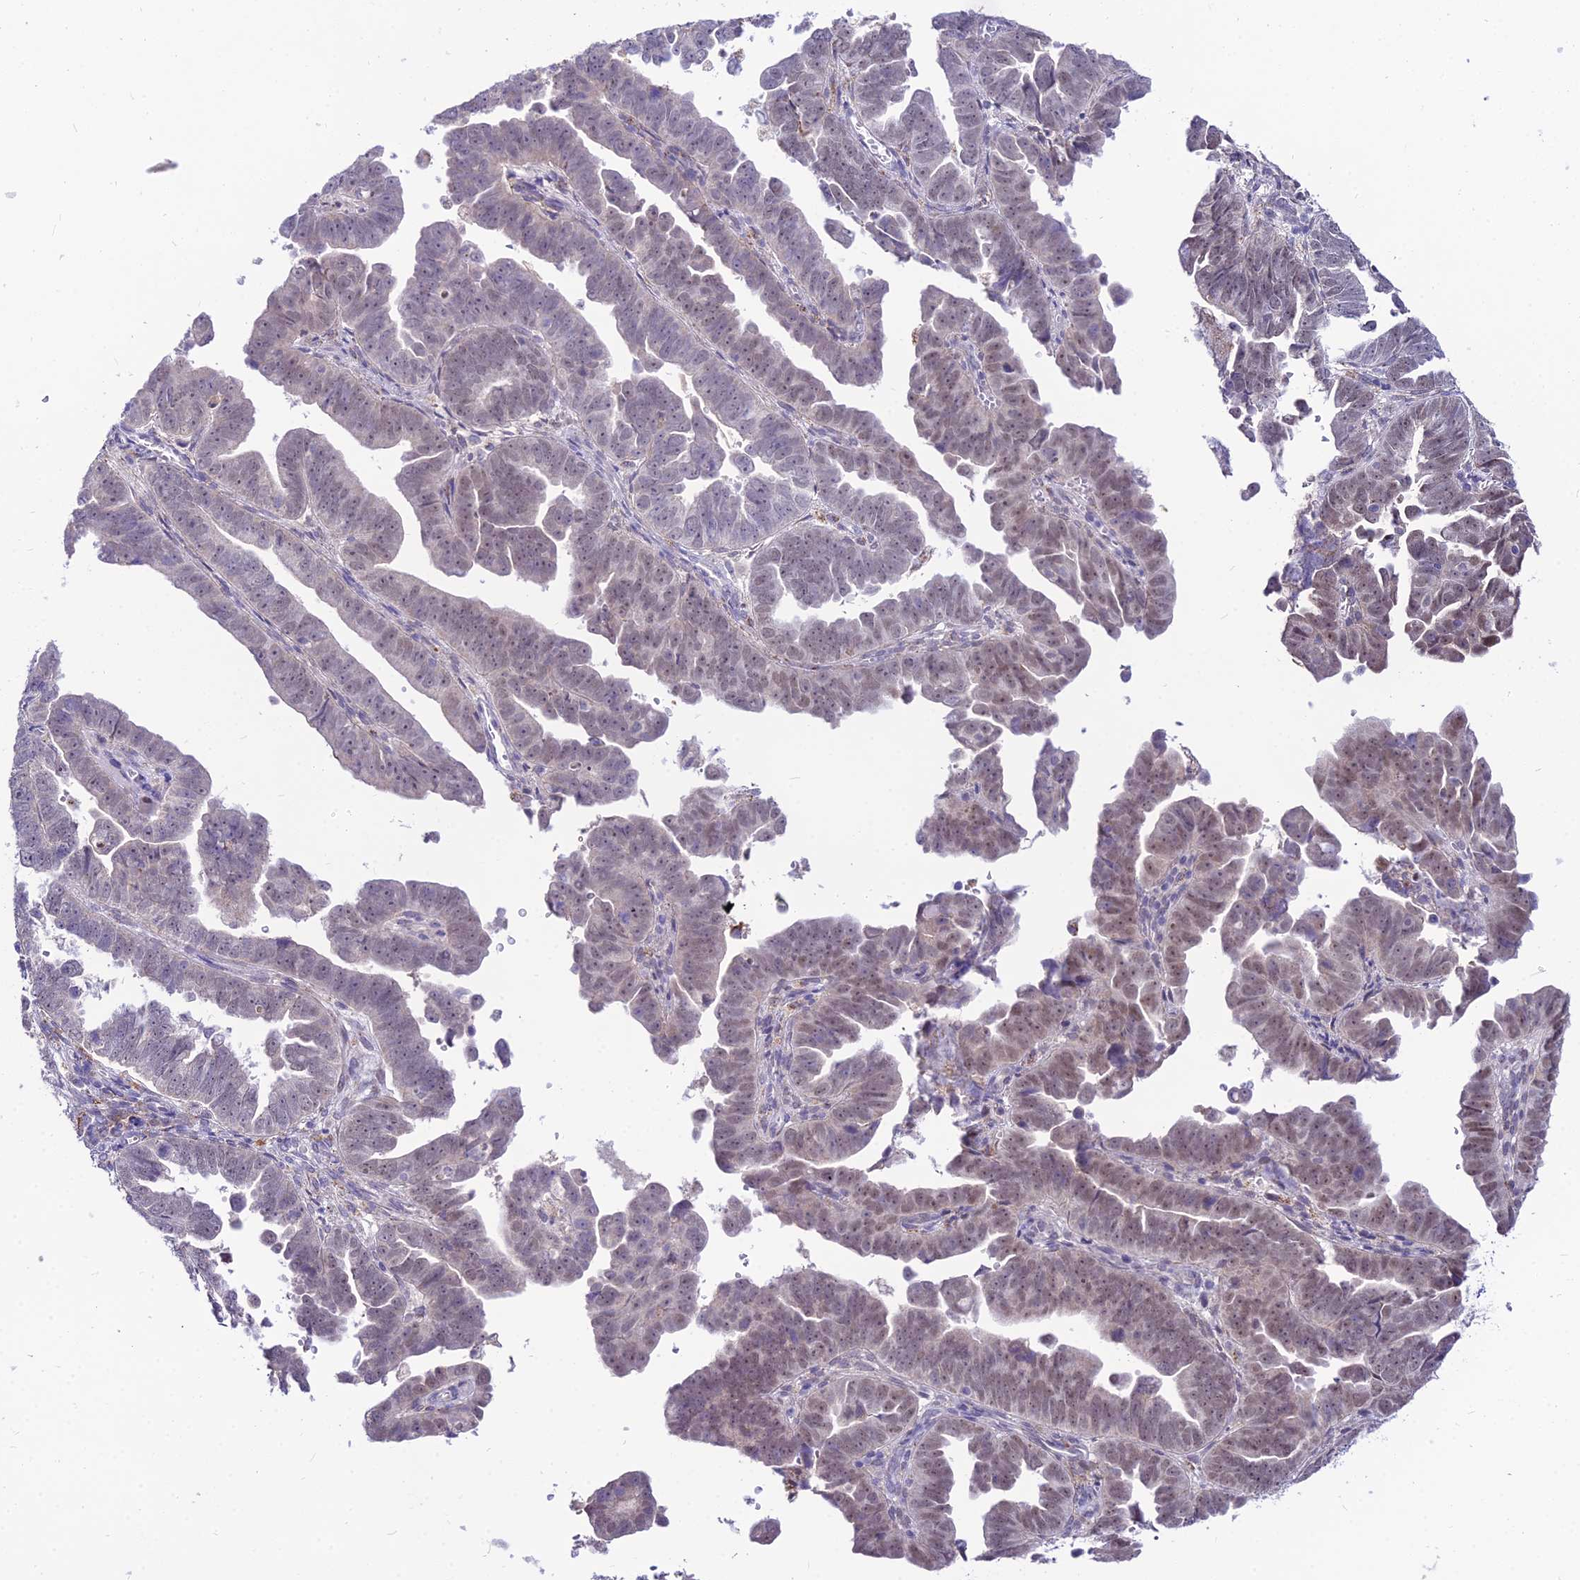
{"staining": {"intensity": "weak", "quantity": "<25%", "location": "nuclear"}, "tissue": "endometrial cancer", "cell_type": "Tumor cells", "image_type": "cancer", "snomed": [{"axis": "morphology", "description": "Adenocarcinoma, NOS"}, {"axis": "topography", "description": "Endometrium"}], "caption": "Protein analysis of adenocarcinoma (endometrial) reveals no significant positivity in tumor cells. (Brightfield microscopy of DAB IHC at high magnification).", "gene": "C6orf163", "patient": {"sex": "female", "age": 75}}